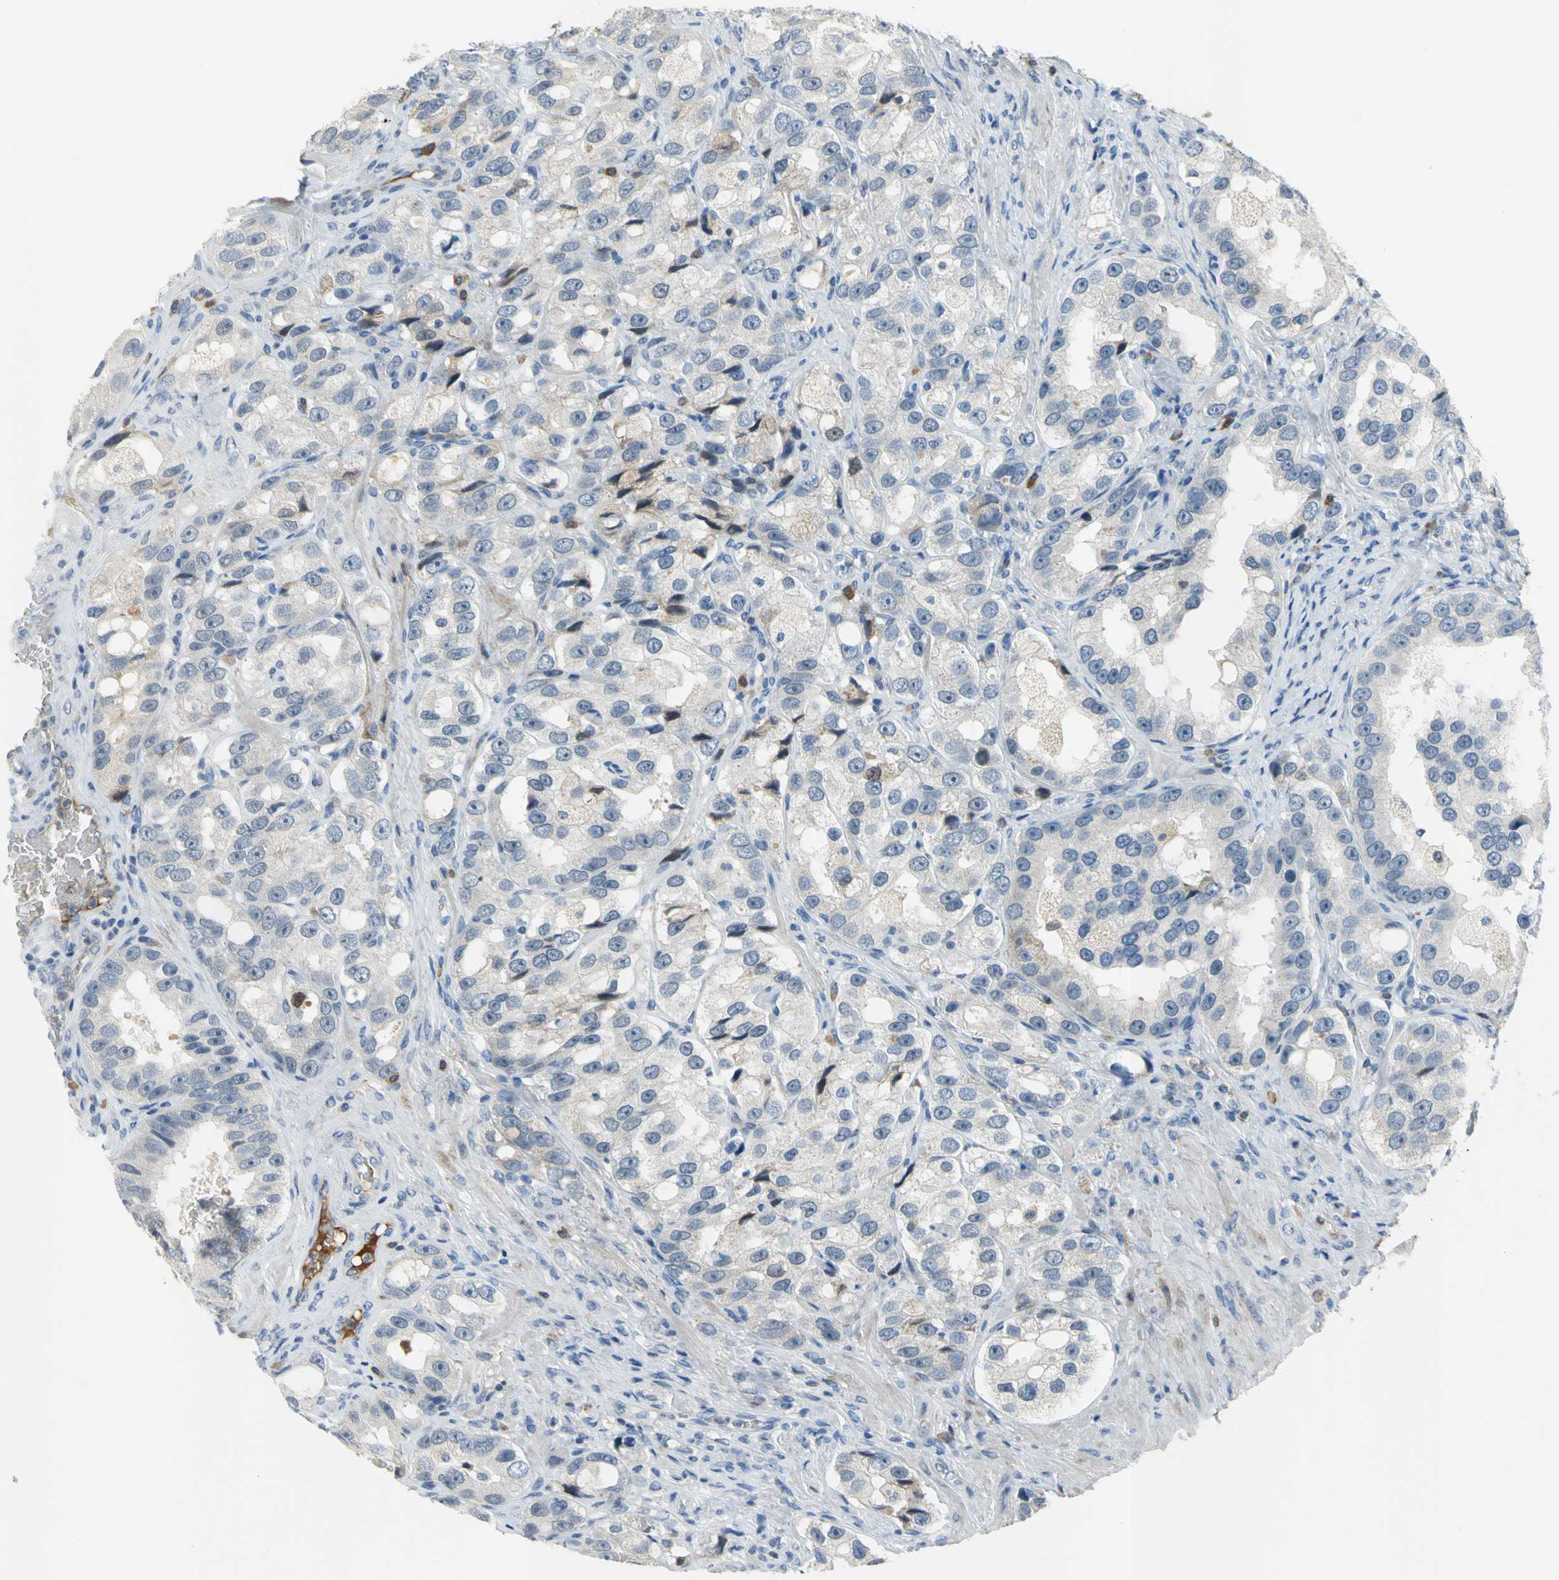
{"staining": {"intensity": "weak", "quantity": "25%-75%", "location": "cytoplasmic/membranous"}, "tissue": "prostate cancer", "cell_type": "Tumor cells", "image_type": "cancer", "snomed": [{"axis": "morphology", "description": "Adenocarcinoma, High grade"}, {"axis": "topography", "description": "Prostate"}], "caption": "Human adenocarcinoma (high-grade) (prostate) stained with a brown dye displays weak cytoplasmic/membranous positive staining in about 25%-75% of tumor cells.", "gene": "ZIC1", "patient": {"sex": "male", "age": 63}}